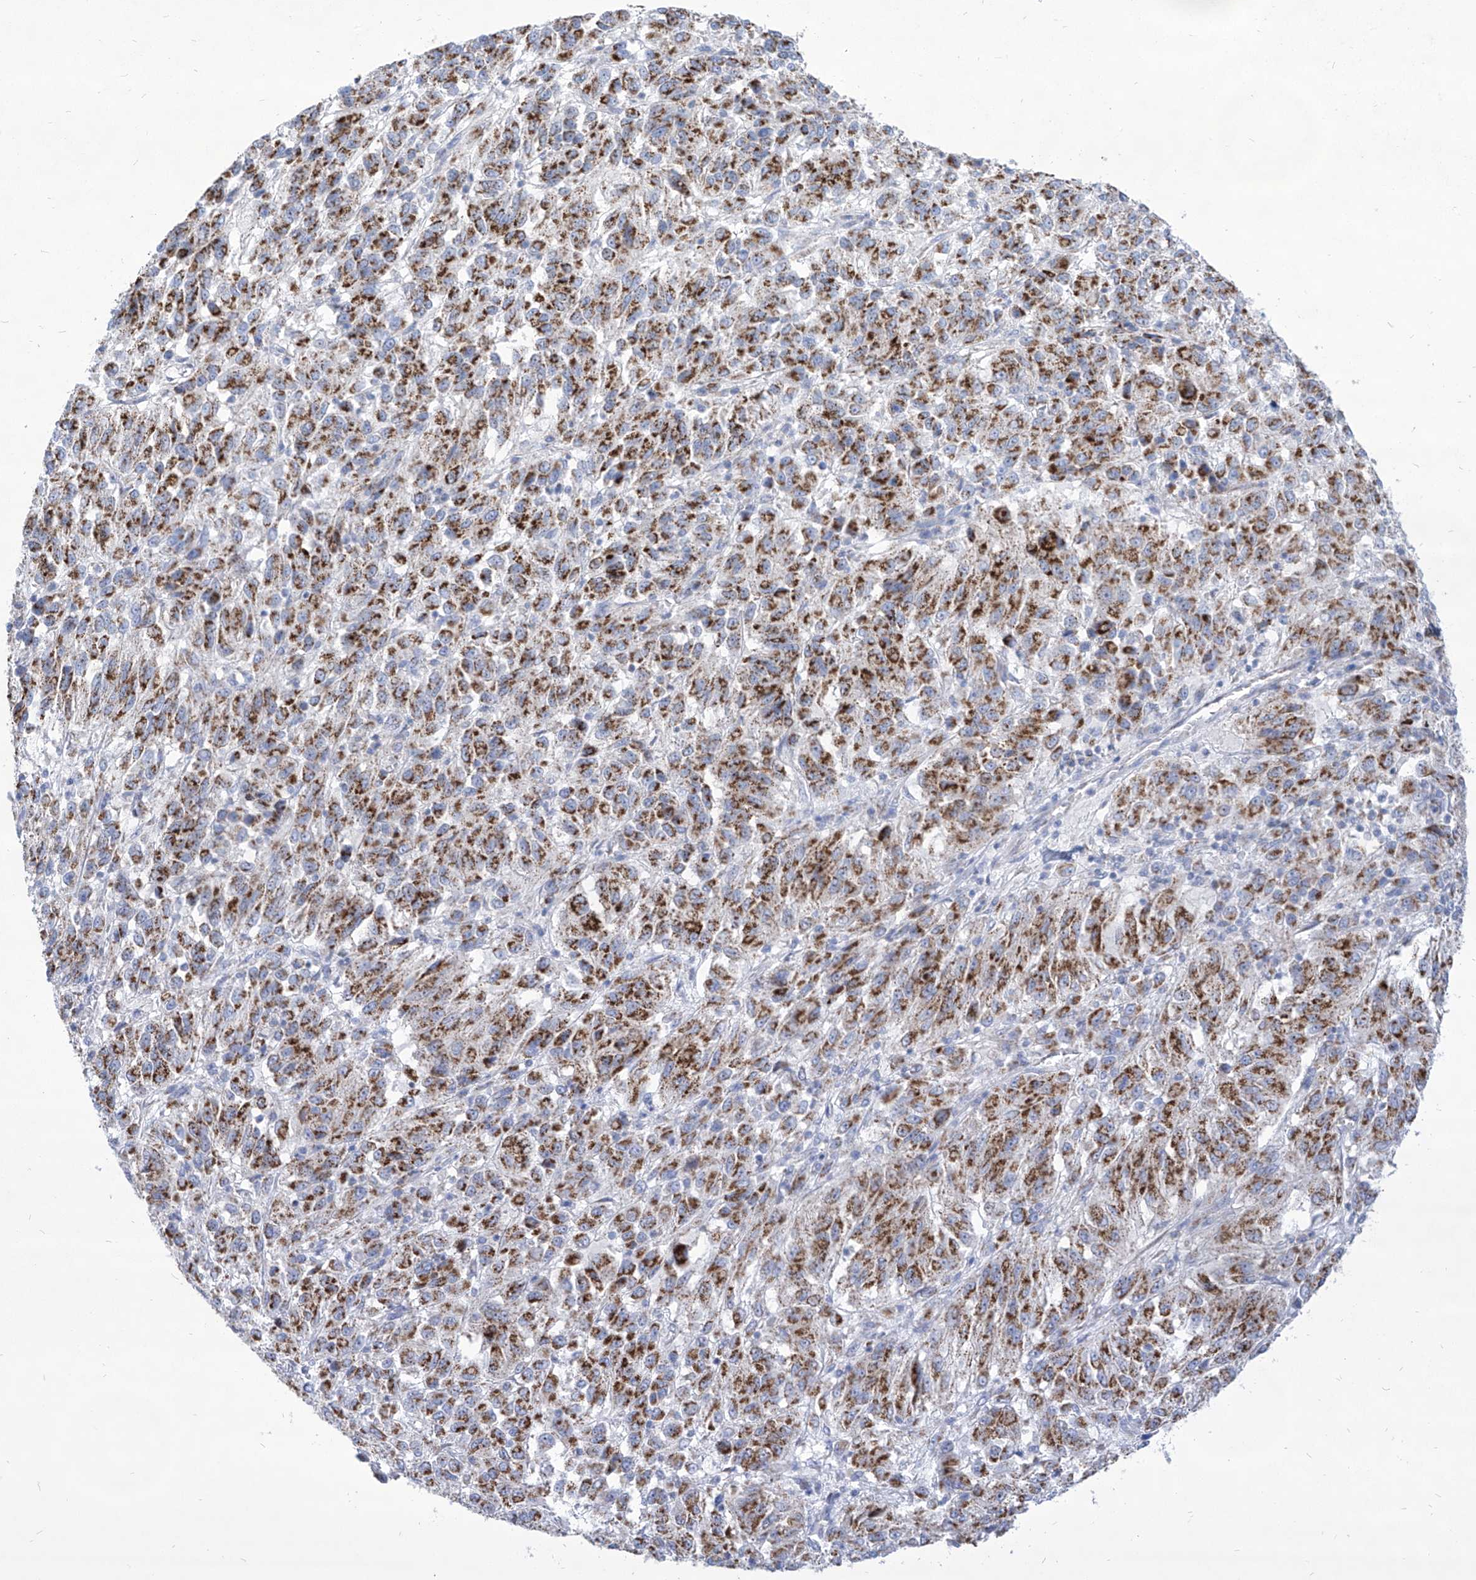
{"staining": {"intensity": "strong", "quantity": ">75%", "location": "cytoplasmic/membranous"}, "tissue": "melanoma", "cell_type": "Tumor cells", "image_type": "cancer", "snomed": [{"axis": "morphology", "description": "Malignant melanoma, Metastatic site"}, {"axis": "topography", "description": "Lung"}], "caption": "Melanoma stained with a protein marker demonstrates strong staining in tumor cells.", "gene": "COQ3", "patient": {"sex": "male", "age": 64}}